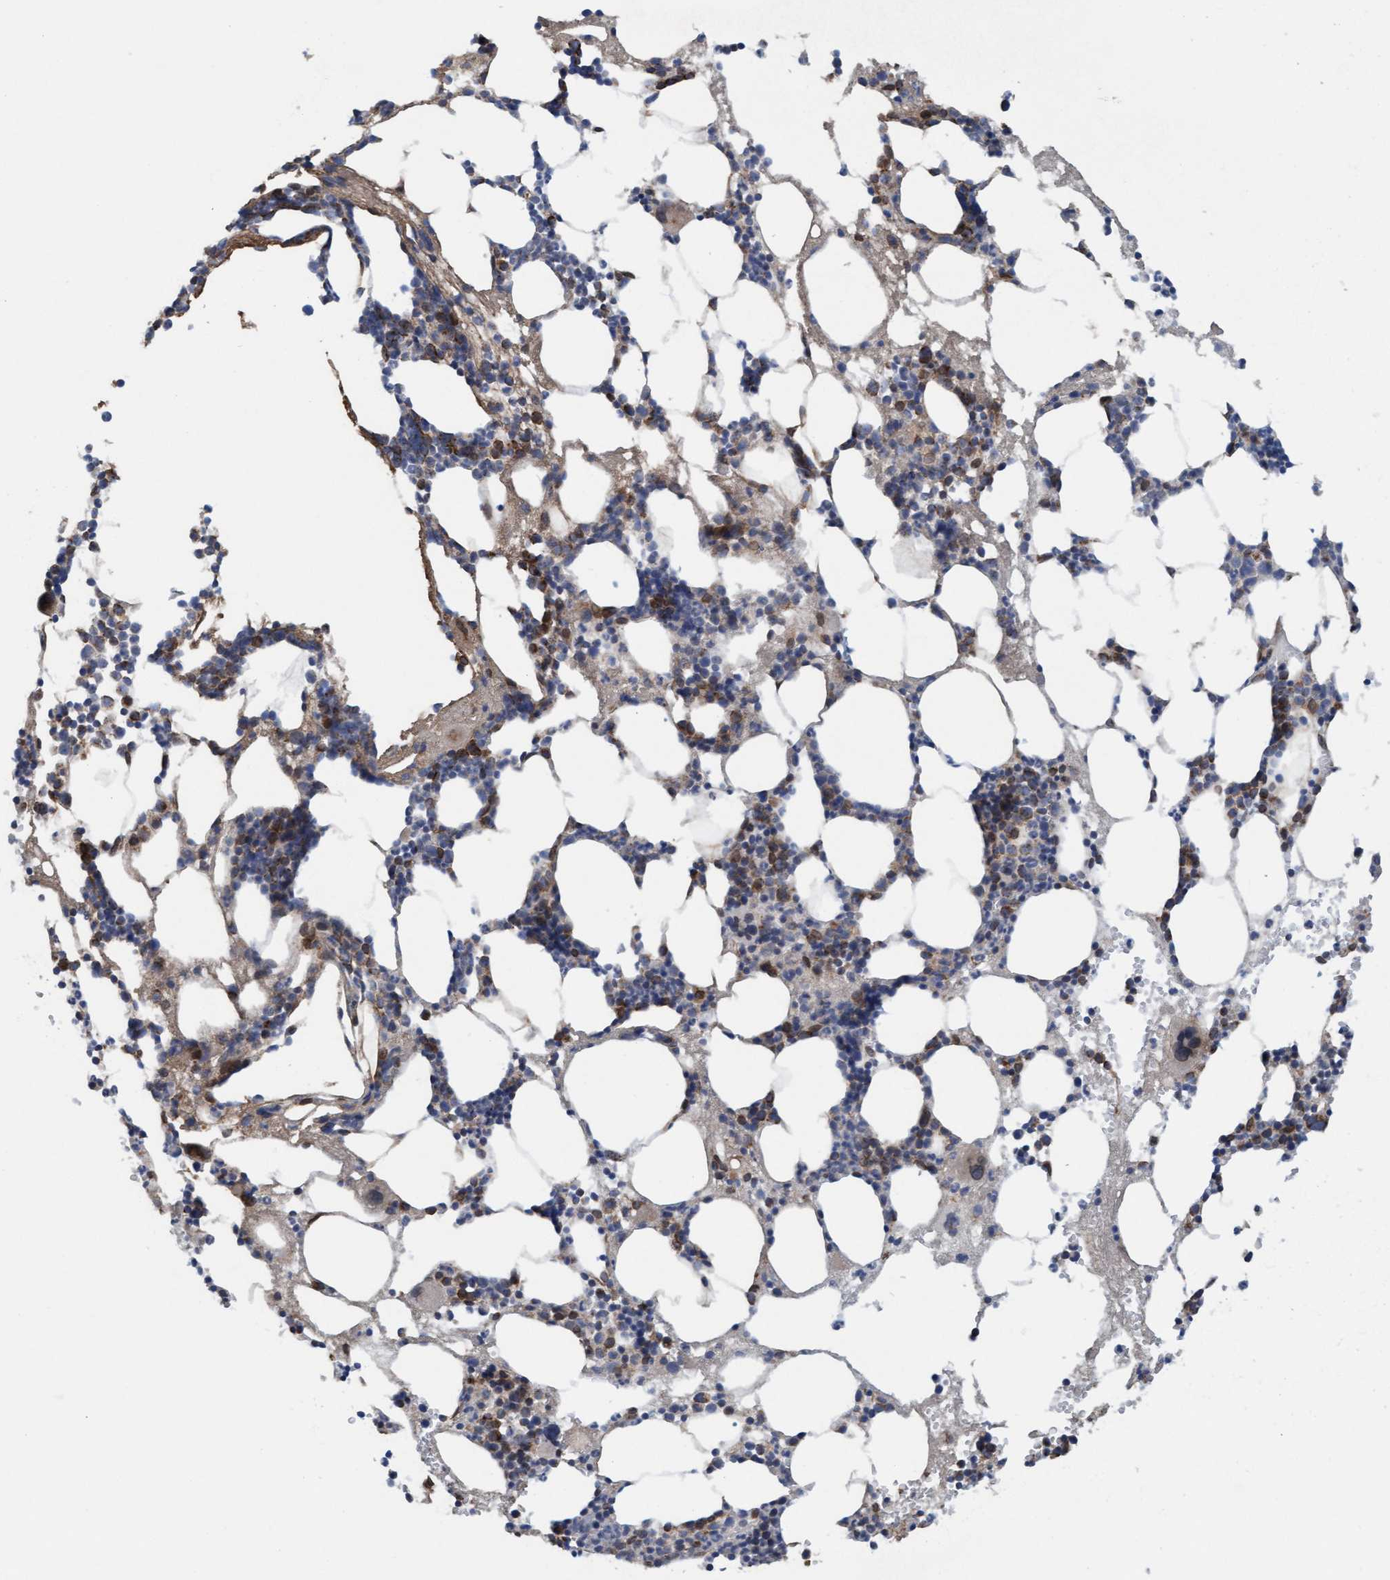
{"staining": {"intensity": "moderate", "quantity": "25%-75%", "location": "cytoplasmic/membranous"}, "tissue": "bone marrow", "cell_type": "Hematopoietic cells", "image_type": "normal", "snomed": [{"axis": "morphology", "description": "Normal tissue, NOS"}, {"axis": "morphology", "description": "Inflammation, NOS"}, {"axis": "topography", "description": "Bone marrow"}], "caption": "Bone marrow stained with IHC displays moderate cytoplasmic/membranous positivity in approximately 25%-75% of hematopoietic cells. (DAB = brown stain, brightfield microscopy at high magnification).", "gene": "MRPS23", "patient": {"sex": "female", "age": 67}}